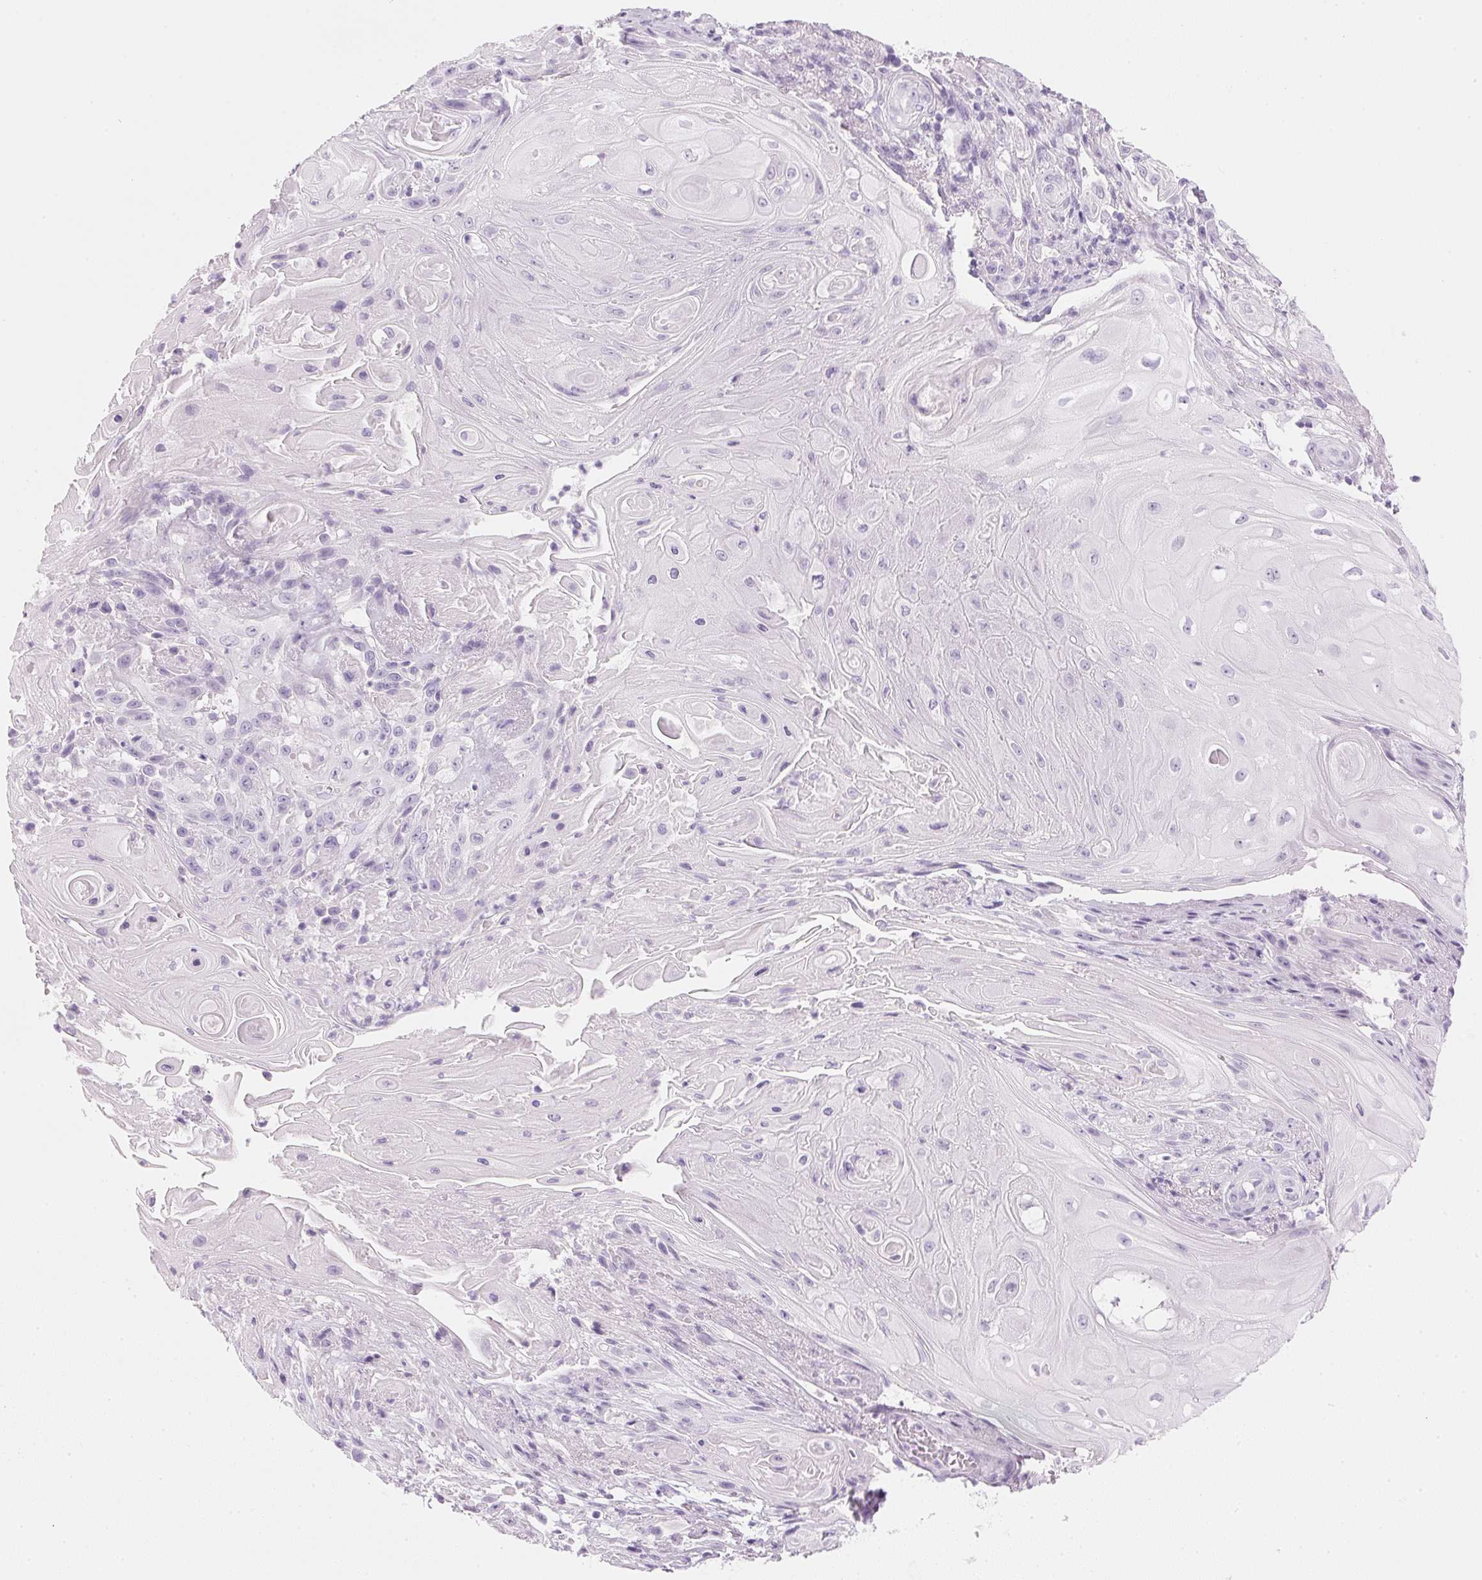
{"staining": {"intensity": "negative", "quantity": "none", "location": "none"}, "tissue": "skin cancer", "cell_type": "Tumor cells", "image_type": "cancer", "snomed": [{"axis": "morphology", "description": "Squamous cell carcinoma, NOS"}, {"axis": "topography", "description": "Skin"}], "caption": "Tumor cells show no significant staining in skin cancer.", "gene": "IGFBP1", "patient": {"sex": "male", "age": 62}}